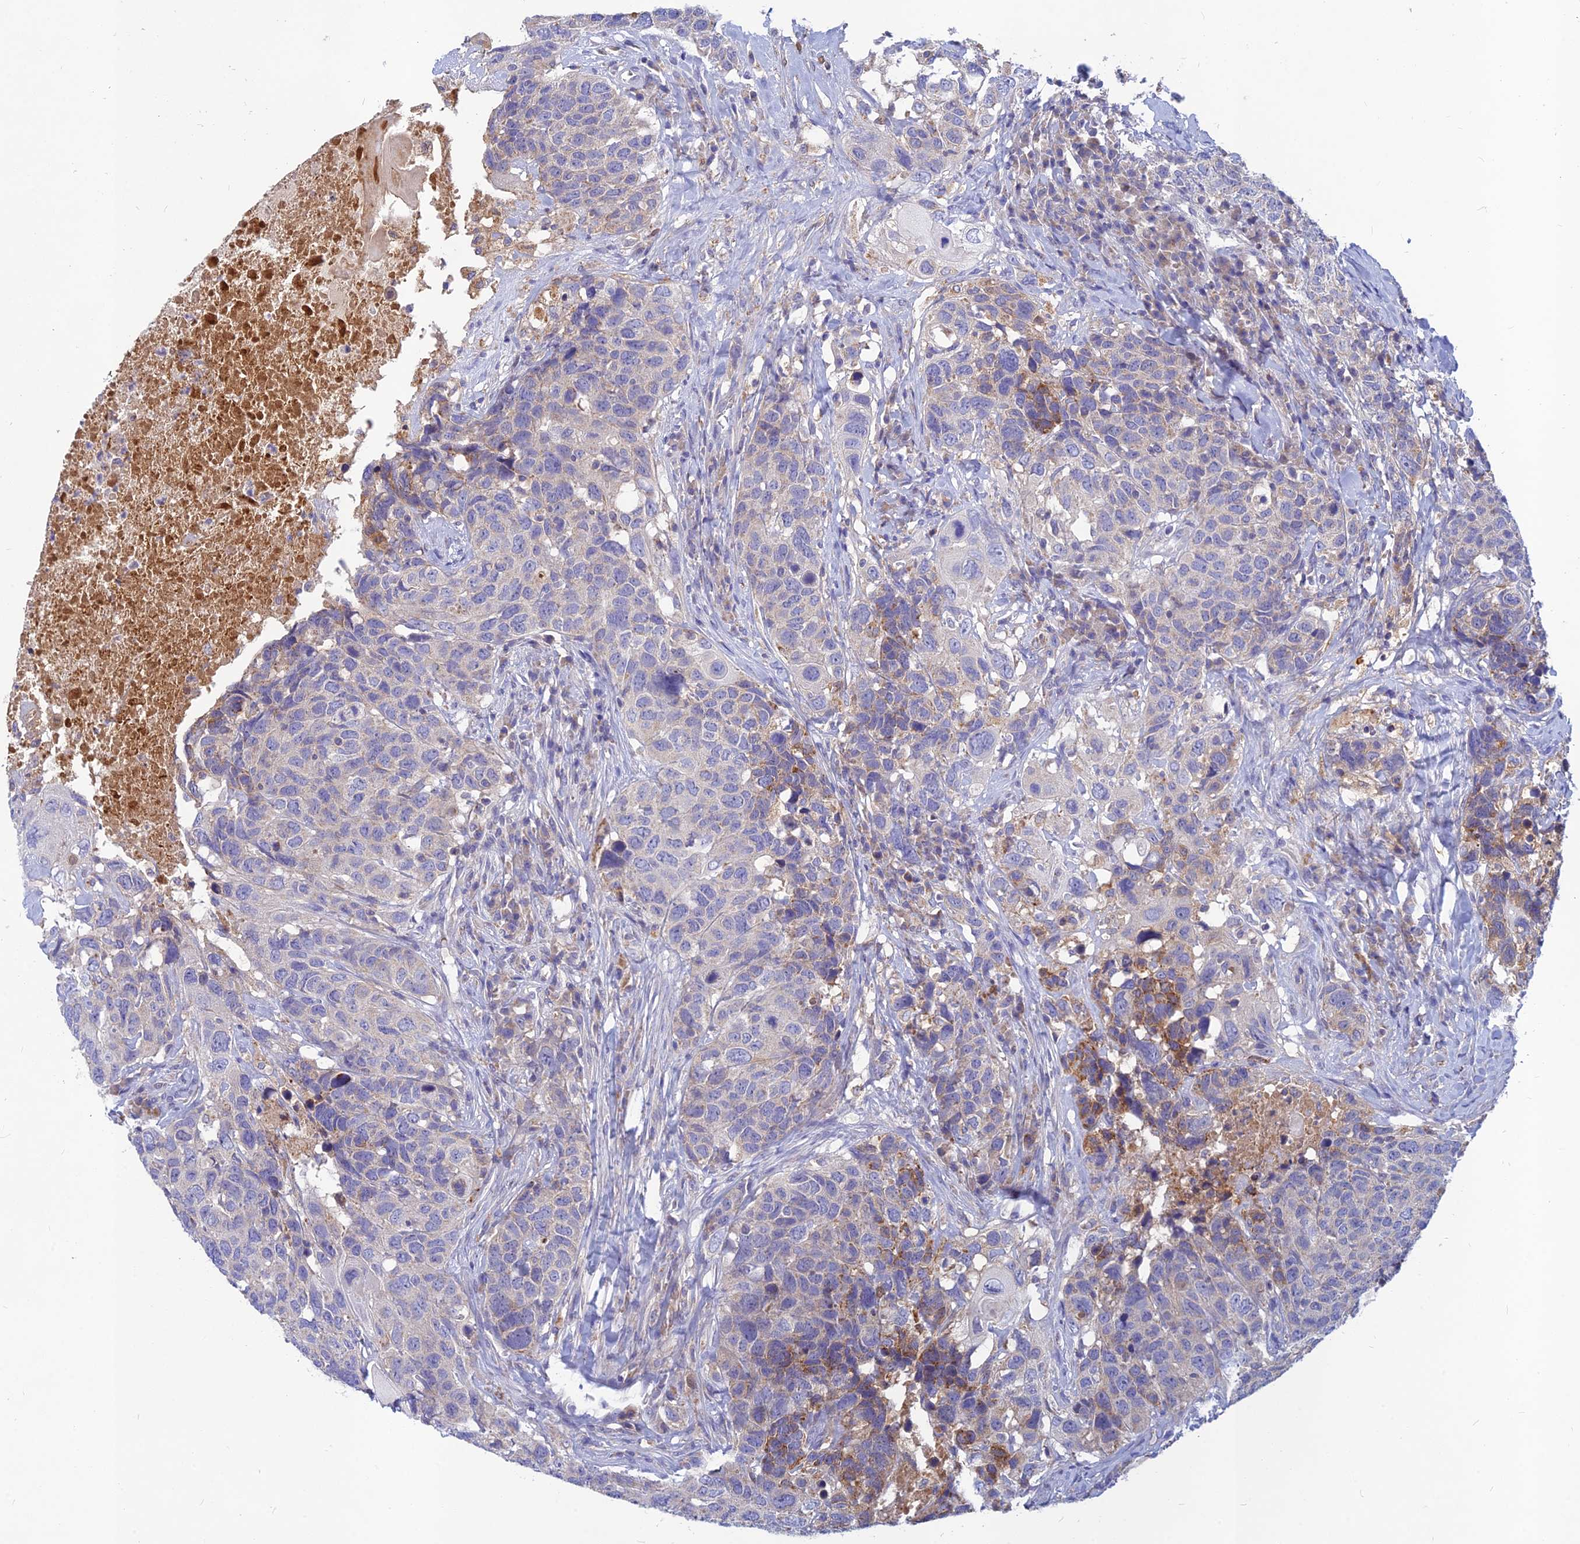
{"staining": {"intensity": "moderate", "quantity": "<25%", "location": "cytoplasmic/membranous"}, "tissue": "head and neck cancer", "cell_type": "Tumor cells", "image_type": "cancer", "snomed": [{"axis": "morphology", "description": "Squamous cell carcinoma, NOS"}, {"axis": "topography", "description": "Head-Neck"}], "caption": "A histopathology image showing moderate cytoplasmic/membranous staining in about <25% of tumor cells in squamous cell carcinoma (head and neck), as visualized by brown immunohistochemical staining.", "gene": "CACNA1B", "patient": {"sex": "male", "age": 66}}